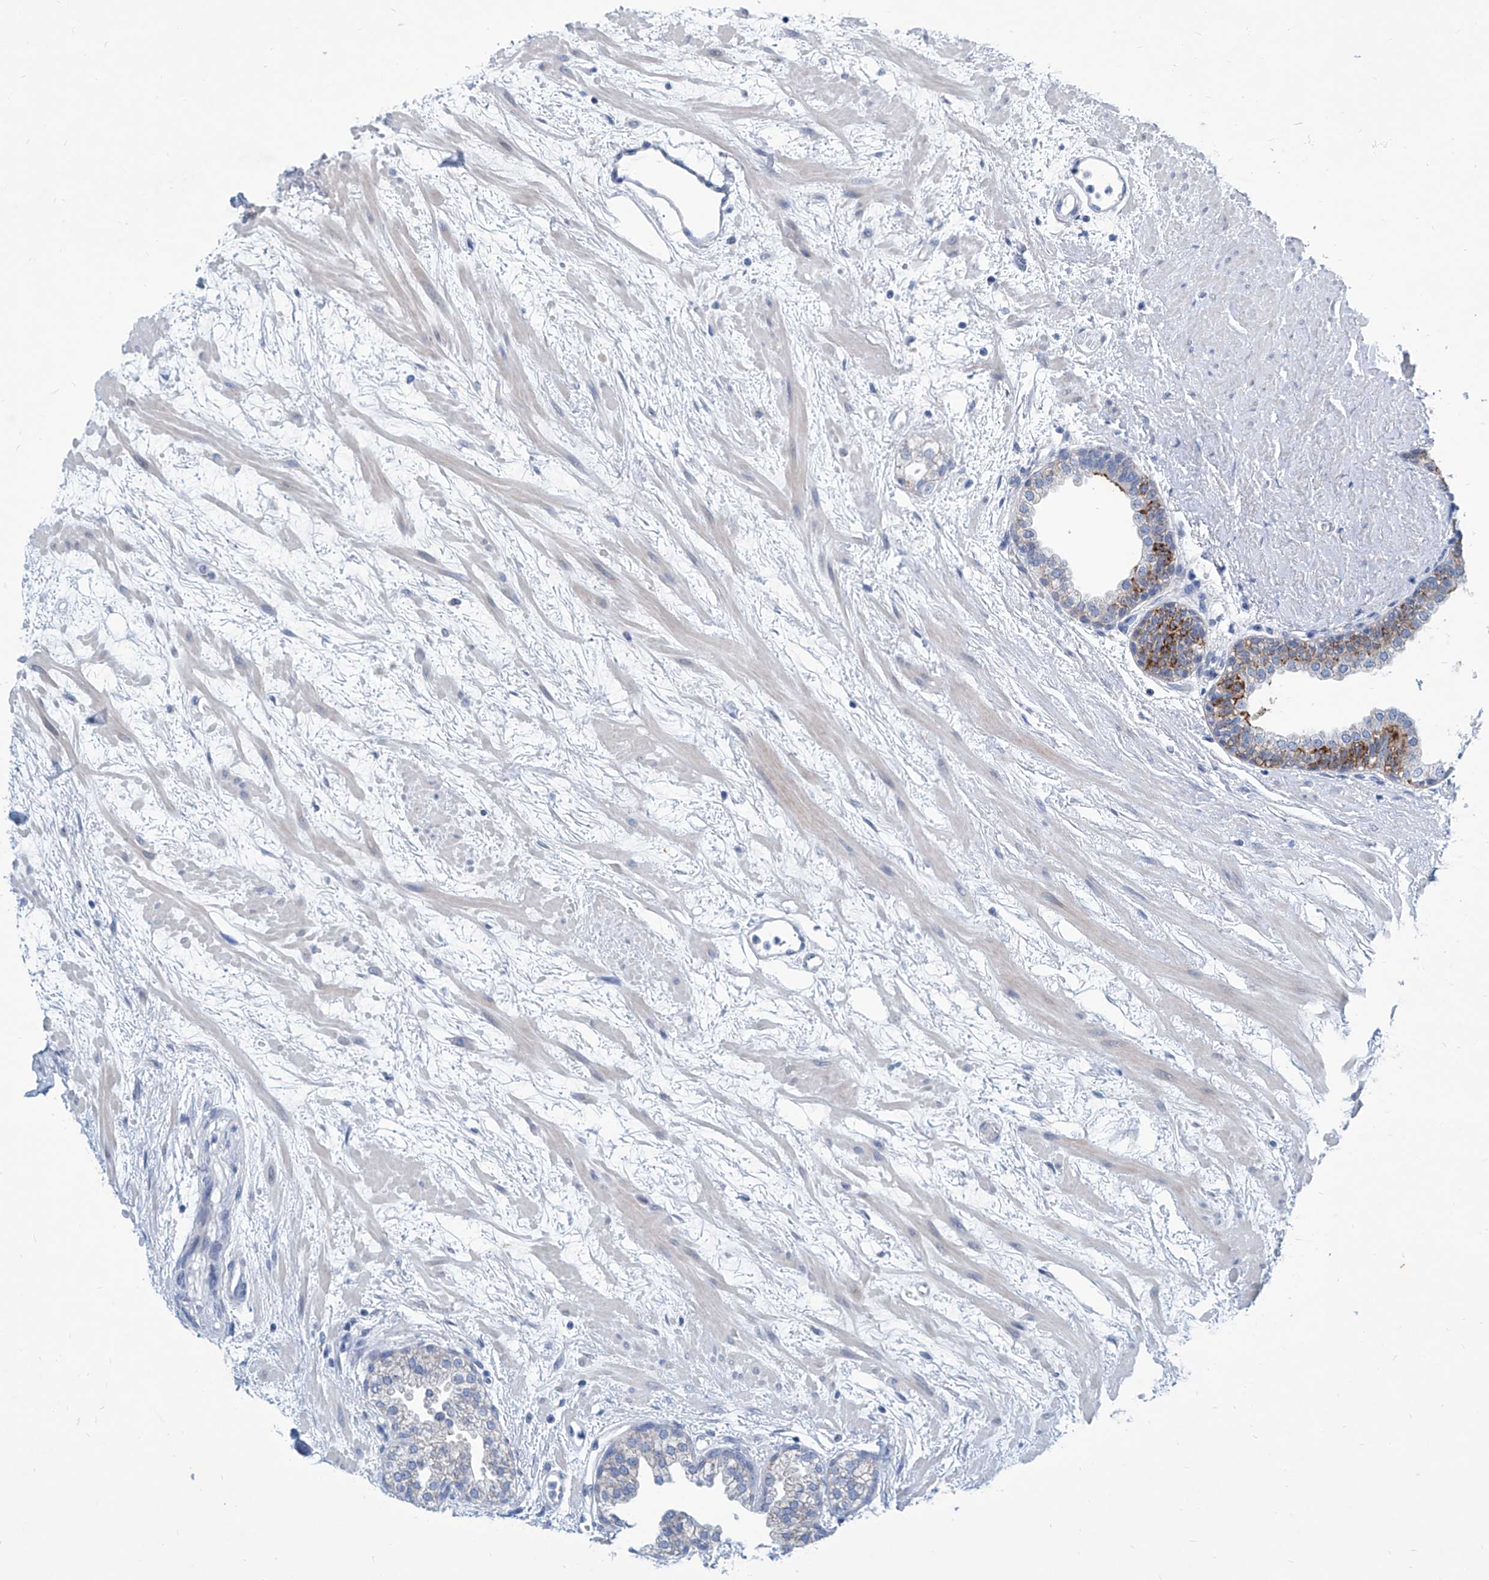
{"staining": {"intensity": "moderate", "quantity": "<25%", "location": "cytoplasmic/membranous"}, "tissue": "prostate", "cell_type": "Glandular cells", "image_type": "normal", "snomed": [{"axis": "morphology", "description": "Normal tissue, NOS"}, {"axis": "topography", "description": "Prostate"}], "caption": "Immunohistochemistry image of unremarkable human prostate stained for a protein (brown), which shows low levels of moderate cytoplasmic/membranous expression in about <25% of glandular cells.", "gene": "ZNF519", "patient": {"sex": "male", "age": 48}}